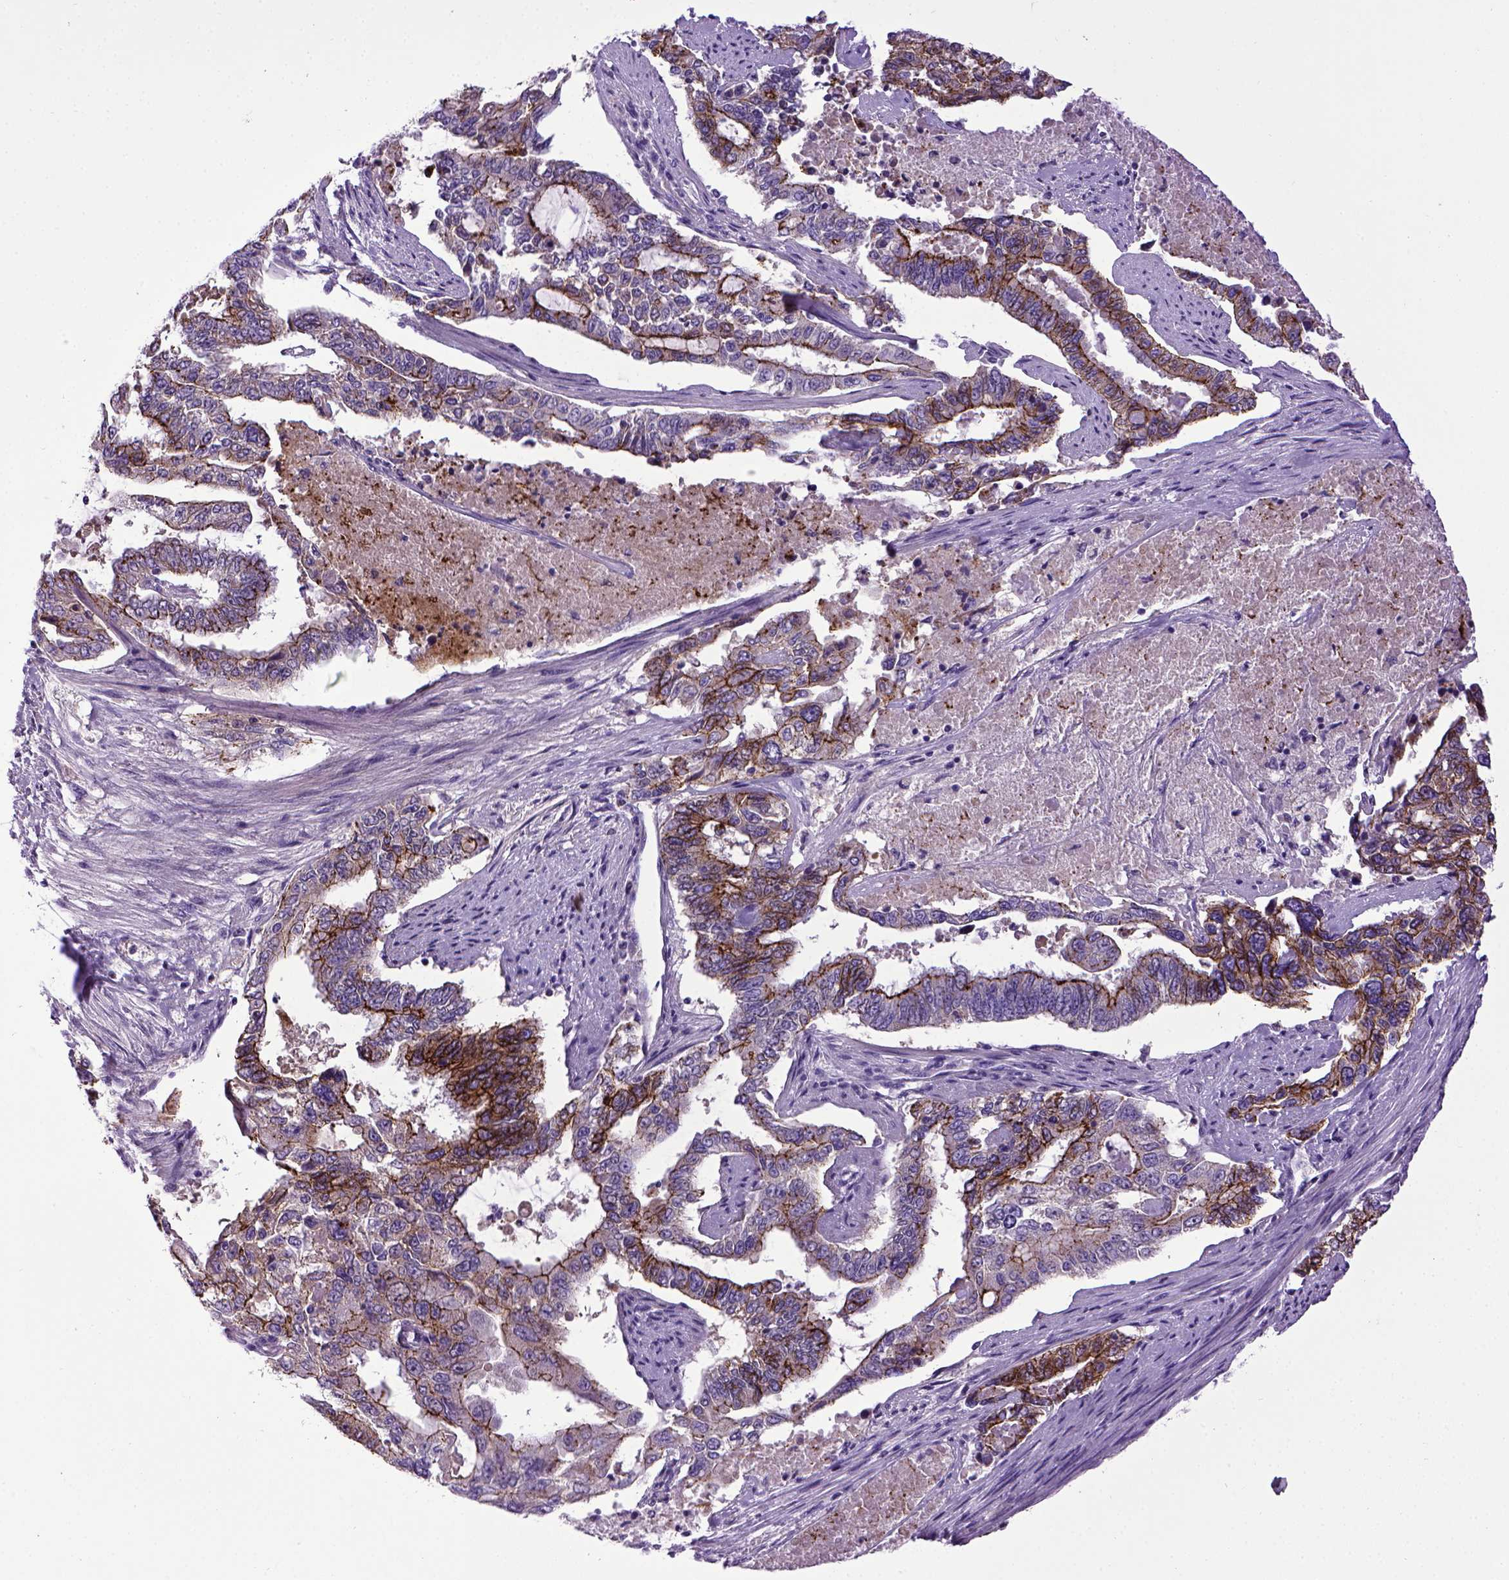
{"staining": {"intensity": "strong", "quantity": "<25%", "location": "cytoplasmic/membranous"}, "tissue": "endometrial cancer", "cell_type": "Tumor cells", "image_type": "cancer", "snomed": [{"axis": "morphology", "description": "Adenocarcinoma, NOS"}, {"axis": "topography", "description": "Uterus"}], "caption": "There is medium levels of strong cytoplasmic/membranous positivity in tumor cells of endometrial adenocarcinoma, as demonstrated by immunohistochemical staining (brown color).", "gene": "CDH1", "patient": {"sex": "female", "age": 59}}